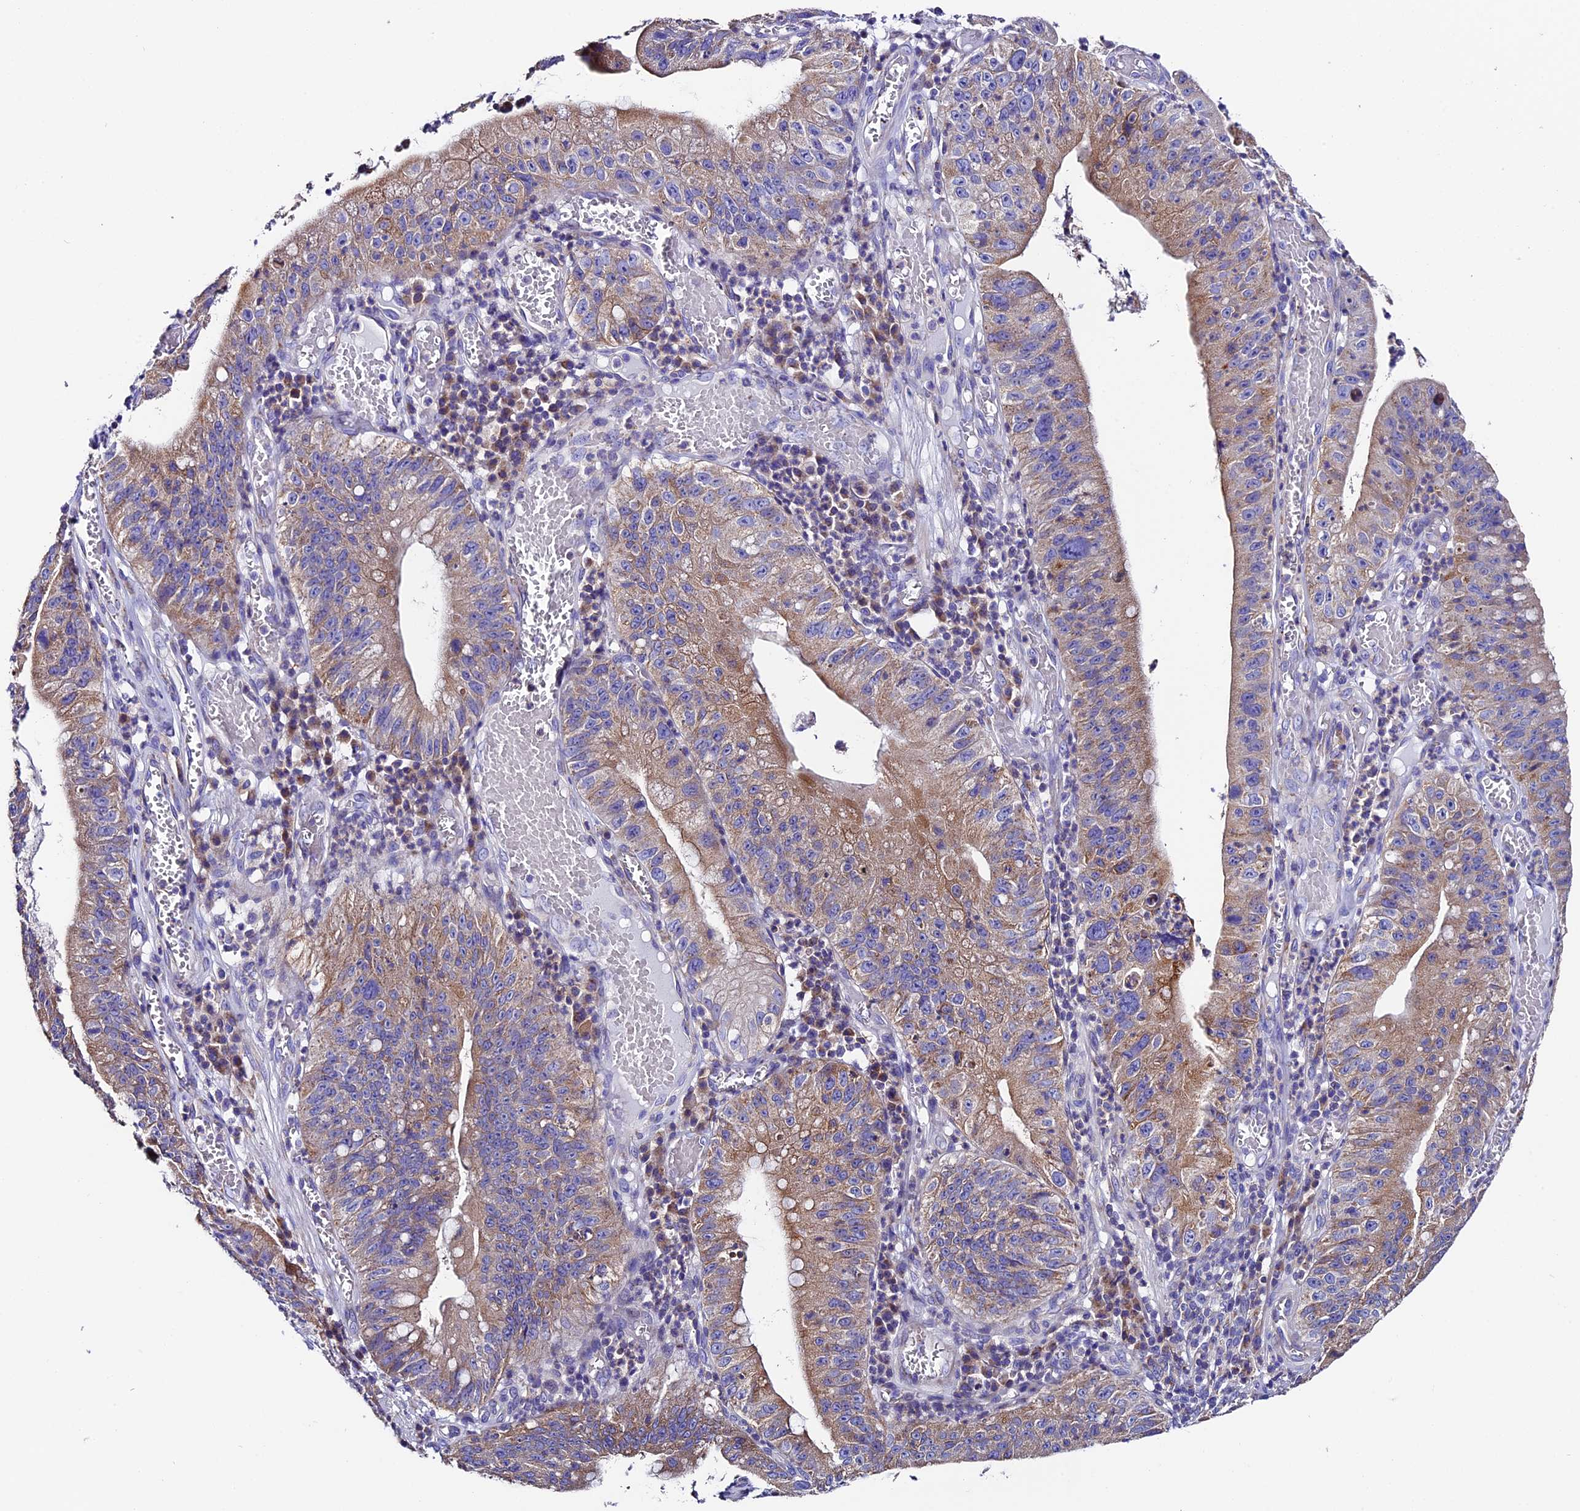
{"staining": {"intensity": "moderate", "quantity": "25%-75%", "location": "cytoplasmic/membranous"}, "tissue": "stomach cancer", "cell_type": "Tumor cells", "image_type": "cancer", "snomed": [{"axis": "morphology", "description": "Adenocarcinoma, NOS"}, {"axis": "topography", "description": "Stomach"}], "caption": "High-power microscopy captured an immunohistochemistry histopathology image of stomach cancer, revealing moderate cytoplasmic/membranous positivity in approximately 25%-75% of tumor cells.", "gene": "COMTD1", "patient": {"sex": "male", "age": 59}}